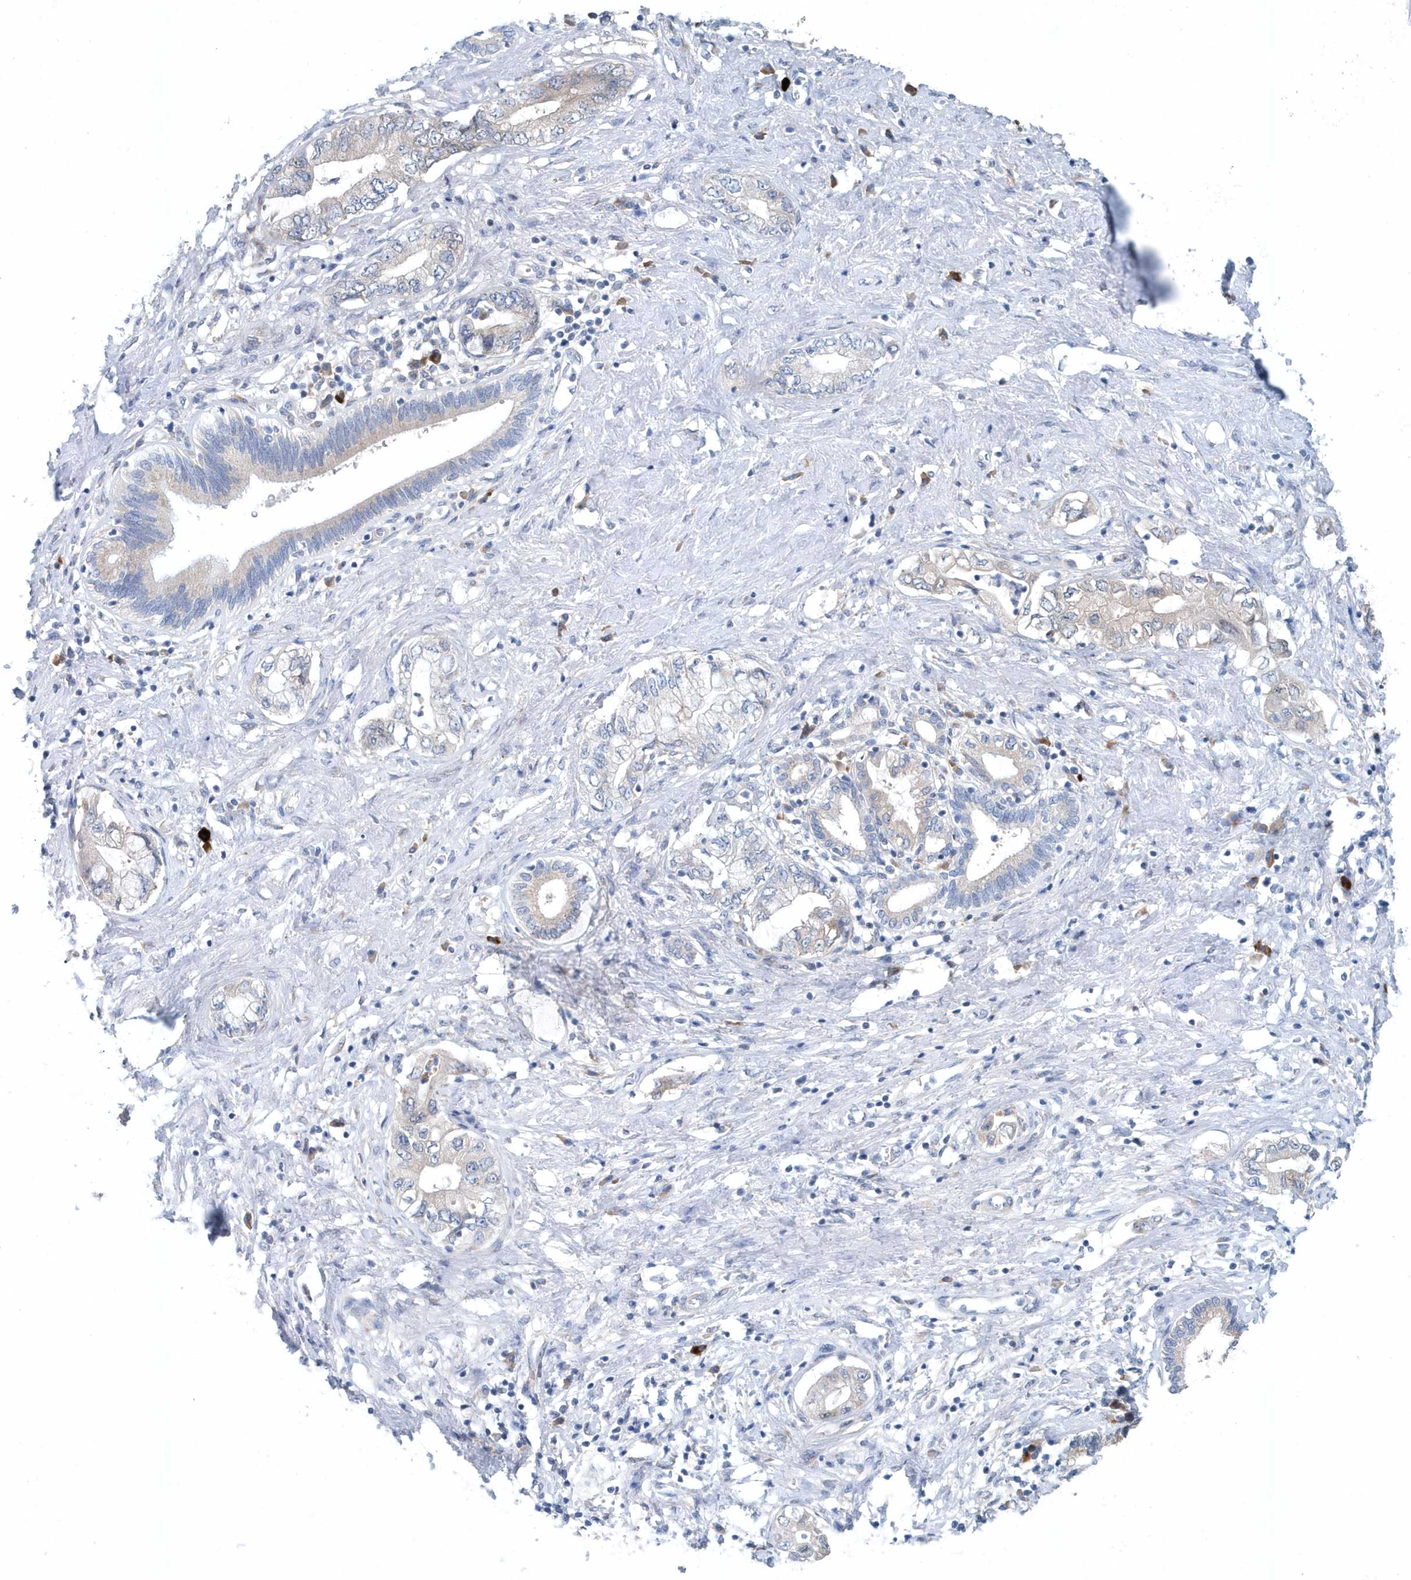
{"staining": {"intensity": "negative", "quantity": "none", "location": "none"}, "tissue": "pancreatic cancer", "cell_type": "Tumor cells", "image_type": "cancer", "snomed": [{"axis": "morphology", "description": "Adenocarcinoma, NOS"}, {"axis": "topography", "description": "Pancreas"}], "caption": "DAB immunohistochemical staining of pancreatic adenocarcinoma exhibits no significant expression in tumor cells.", "gene": "PFN2", "patient": {"sex": "female", "age": 73}}